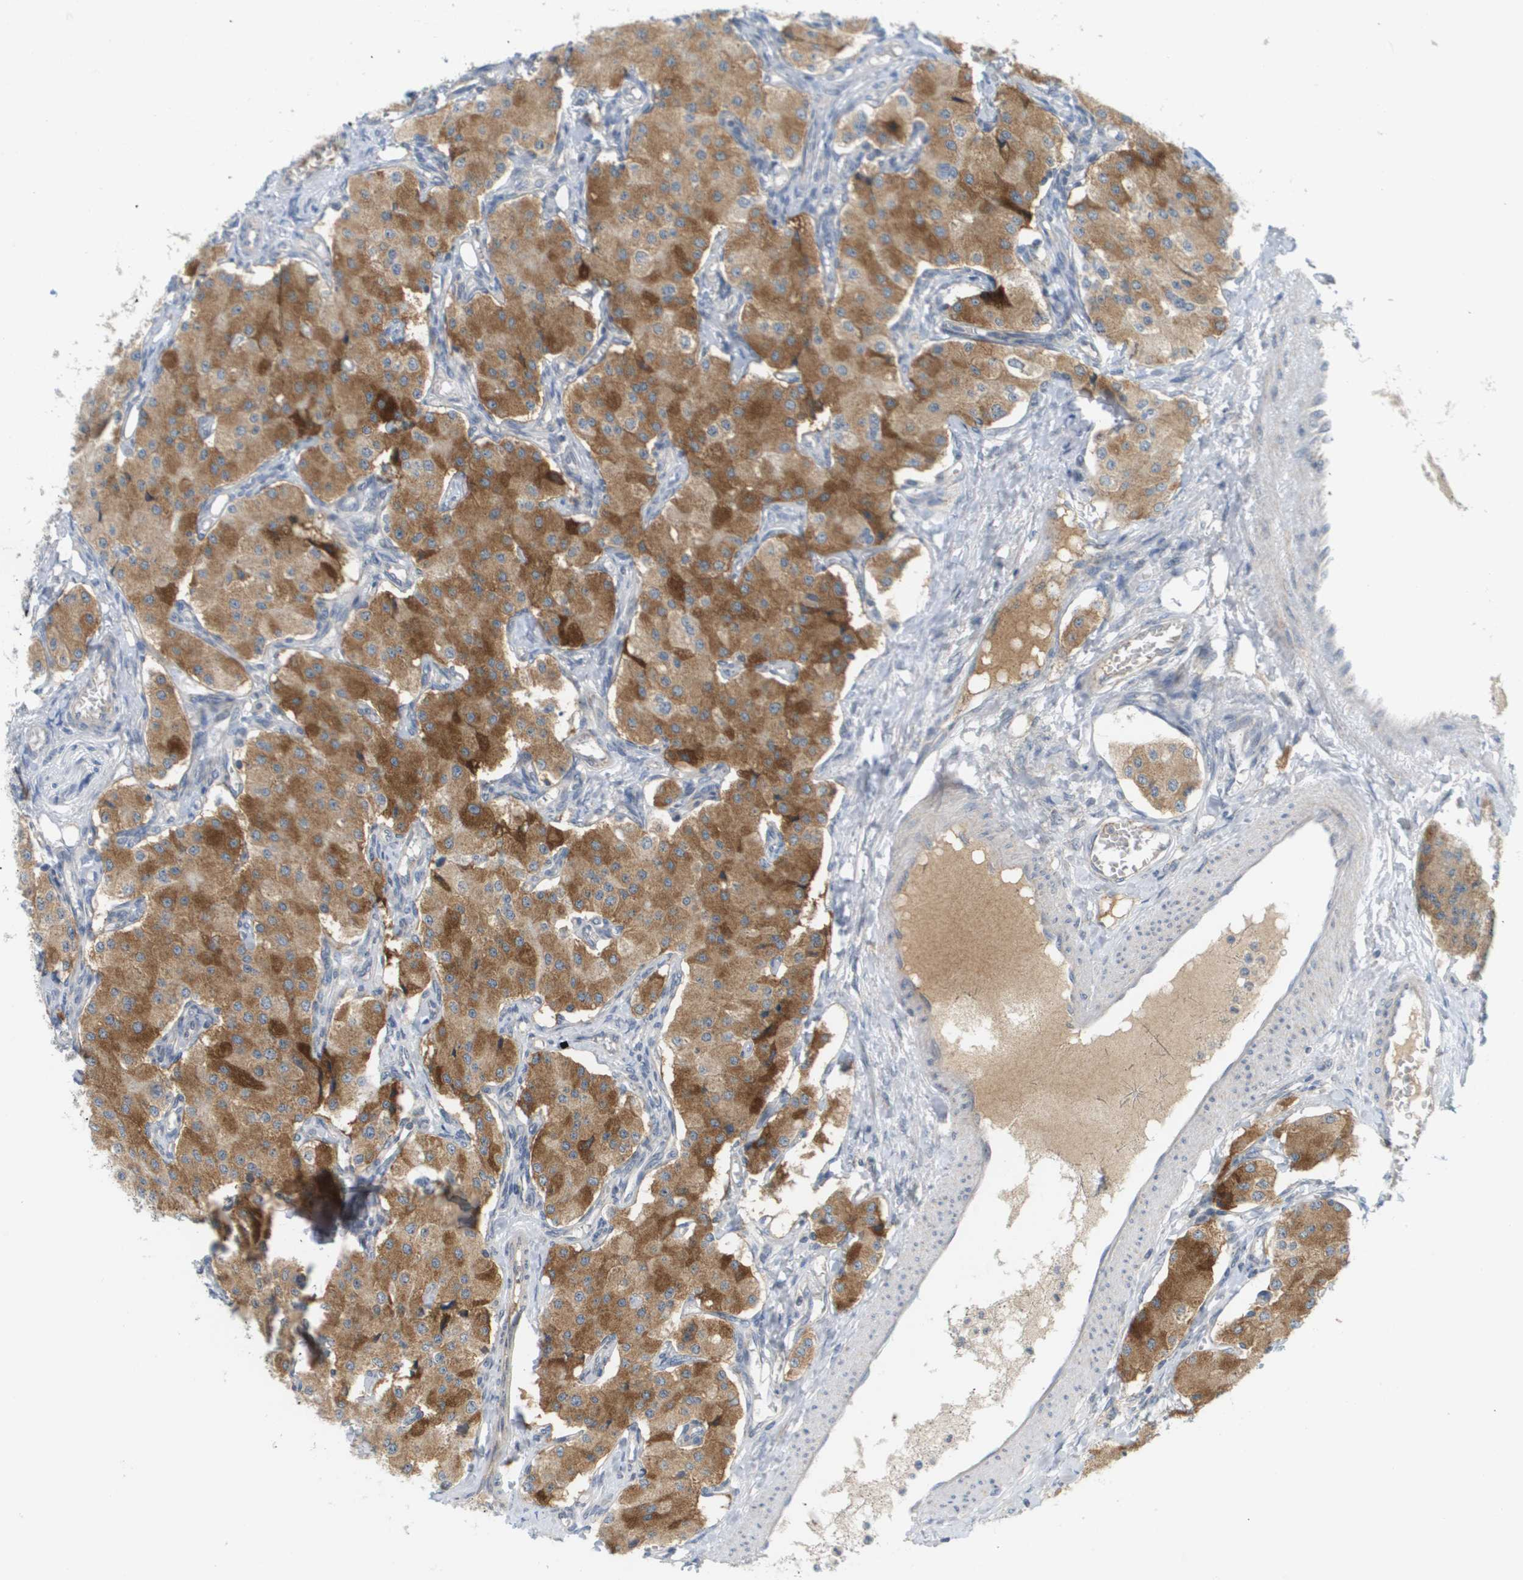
{"staining": {"intensity": "moderate", "quantity": ">75%", "location": "cytoplasmic/membranous"}, "tissue": "carcinoid", "cell_type": "Tumor cells", "image_type": "cancer", "snomed": [{"axis": "morphology", "description": "Carcinoid, malignant, NOS"}, {"axis": "topography", "description": "Colon"}], "caption": "DAB (3,3'-diaminobenzidine) immunohistochemical staining of carcinoid (malignant) demonstrates moderate cytoplasmic/membranous protein positivity in approximately >75% of tumor cells.", "gene": "PROC", "patient": {"sex": "female", "age": 52}}